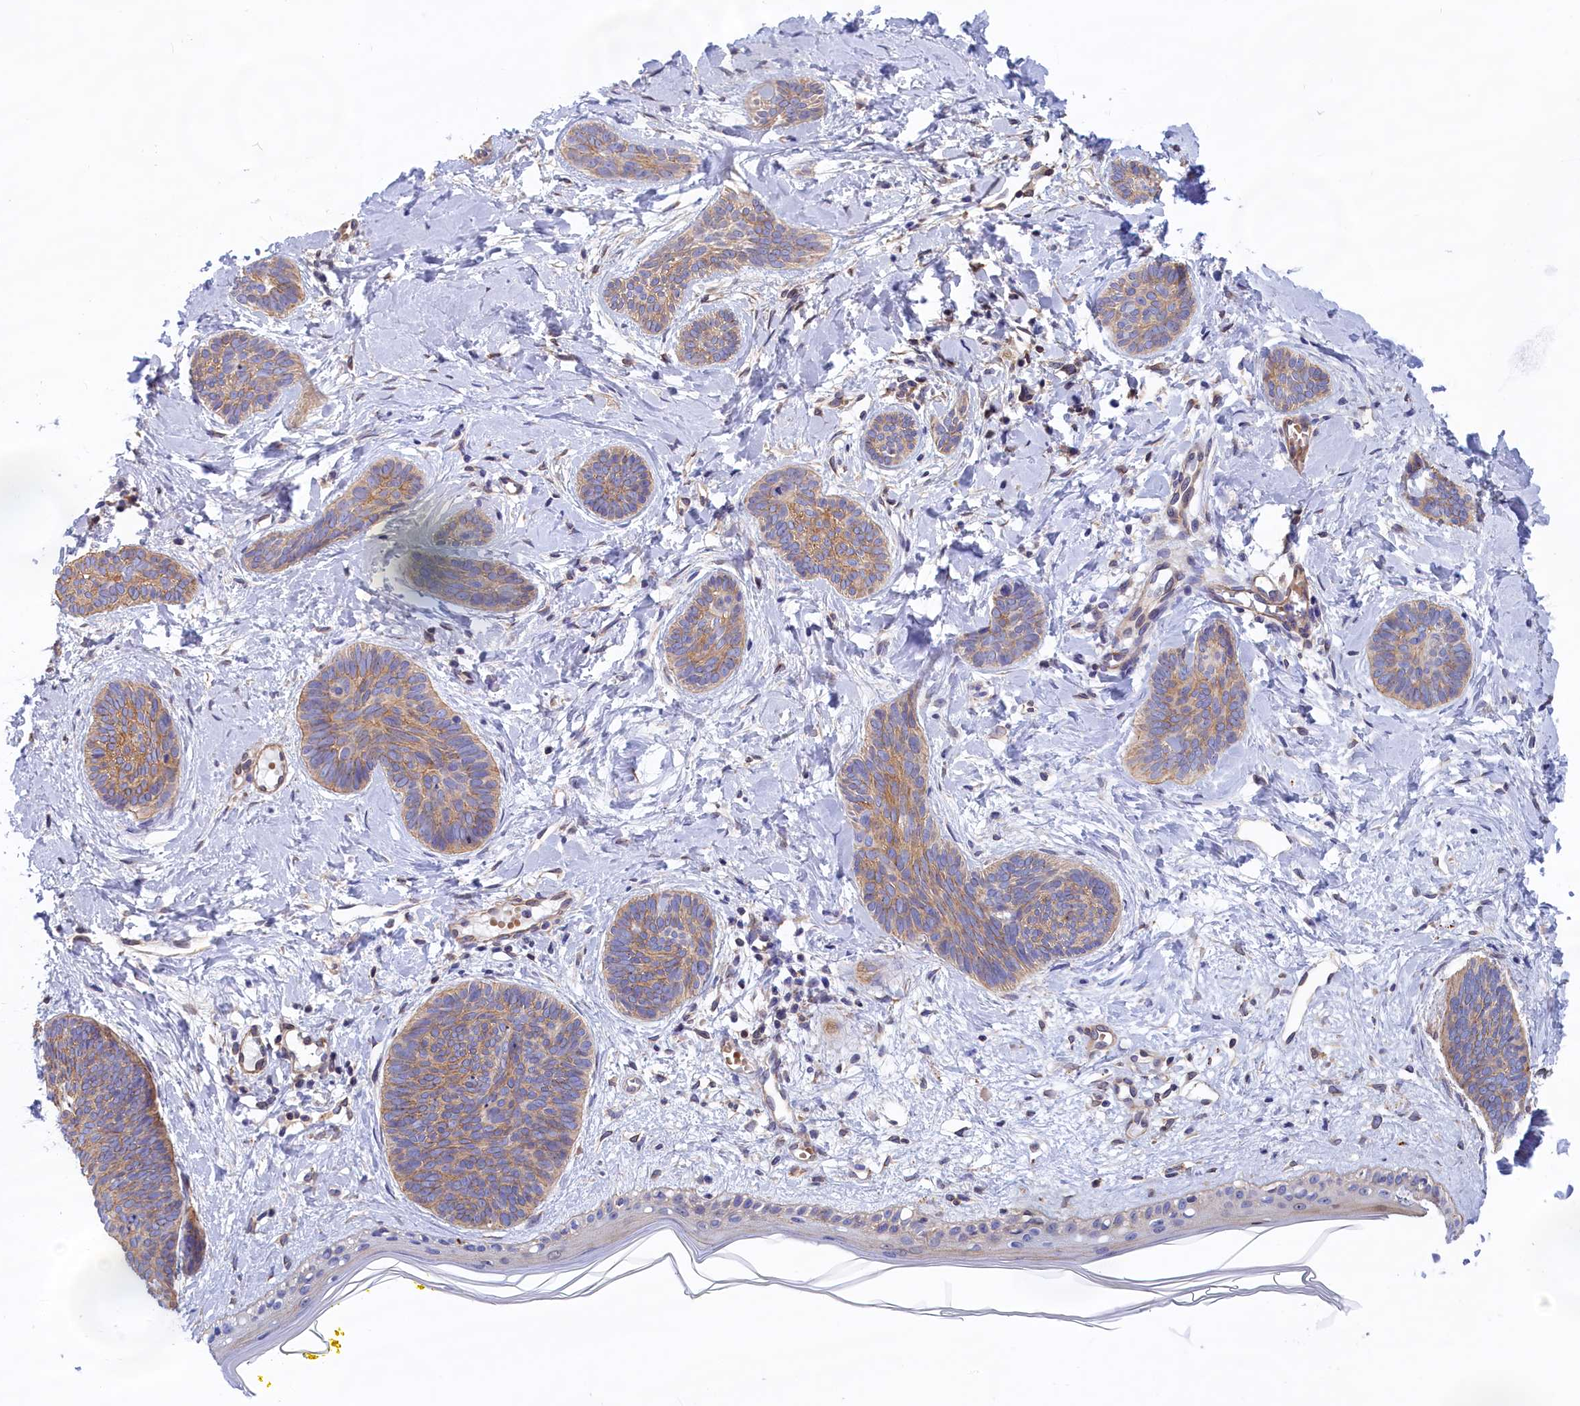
{"staining": {"intensity": "weak", "quantity": "25%-75%", "location": "cytoplasmic/membranous"}, "tissue": "skin cancer", "cell_type": "Tumor cells", "image_type": "cancer", "snomed": [{"axis": "morphology", "description": "Basal cell carcinoma"}, {"axis": "topography", "description": "Skin"}], "caption": "Human skin cancer (basal cell carcinoma) stained with a protein marker displays weak staining in tumor cells.", "gene": "ABCC12", "patient": {"sex": "female", "age": 81}}